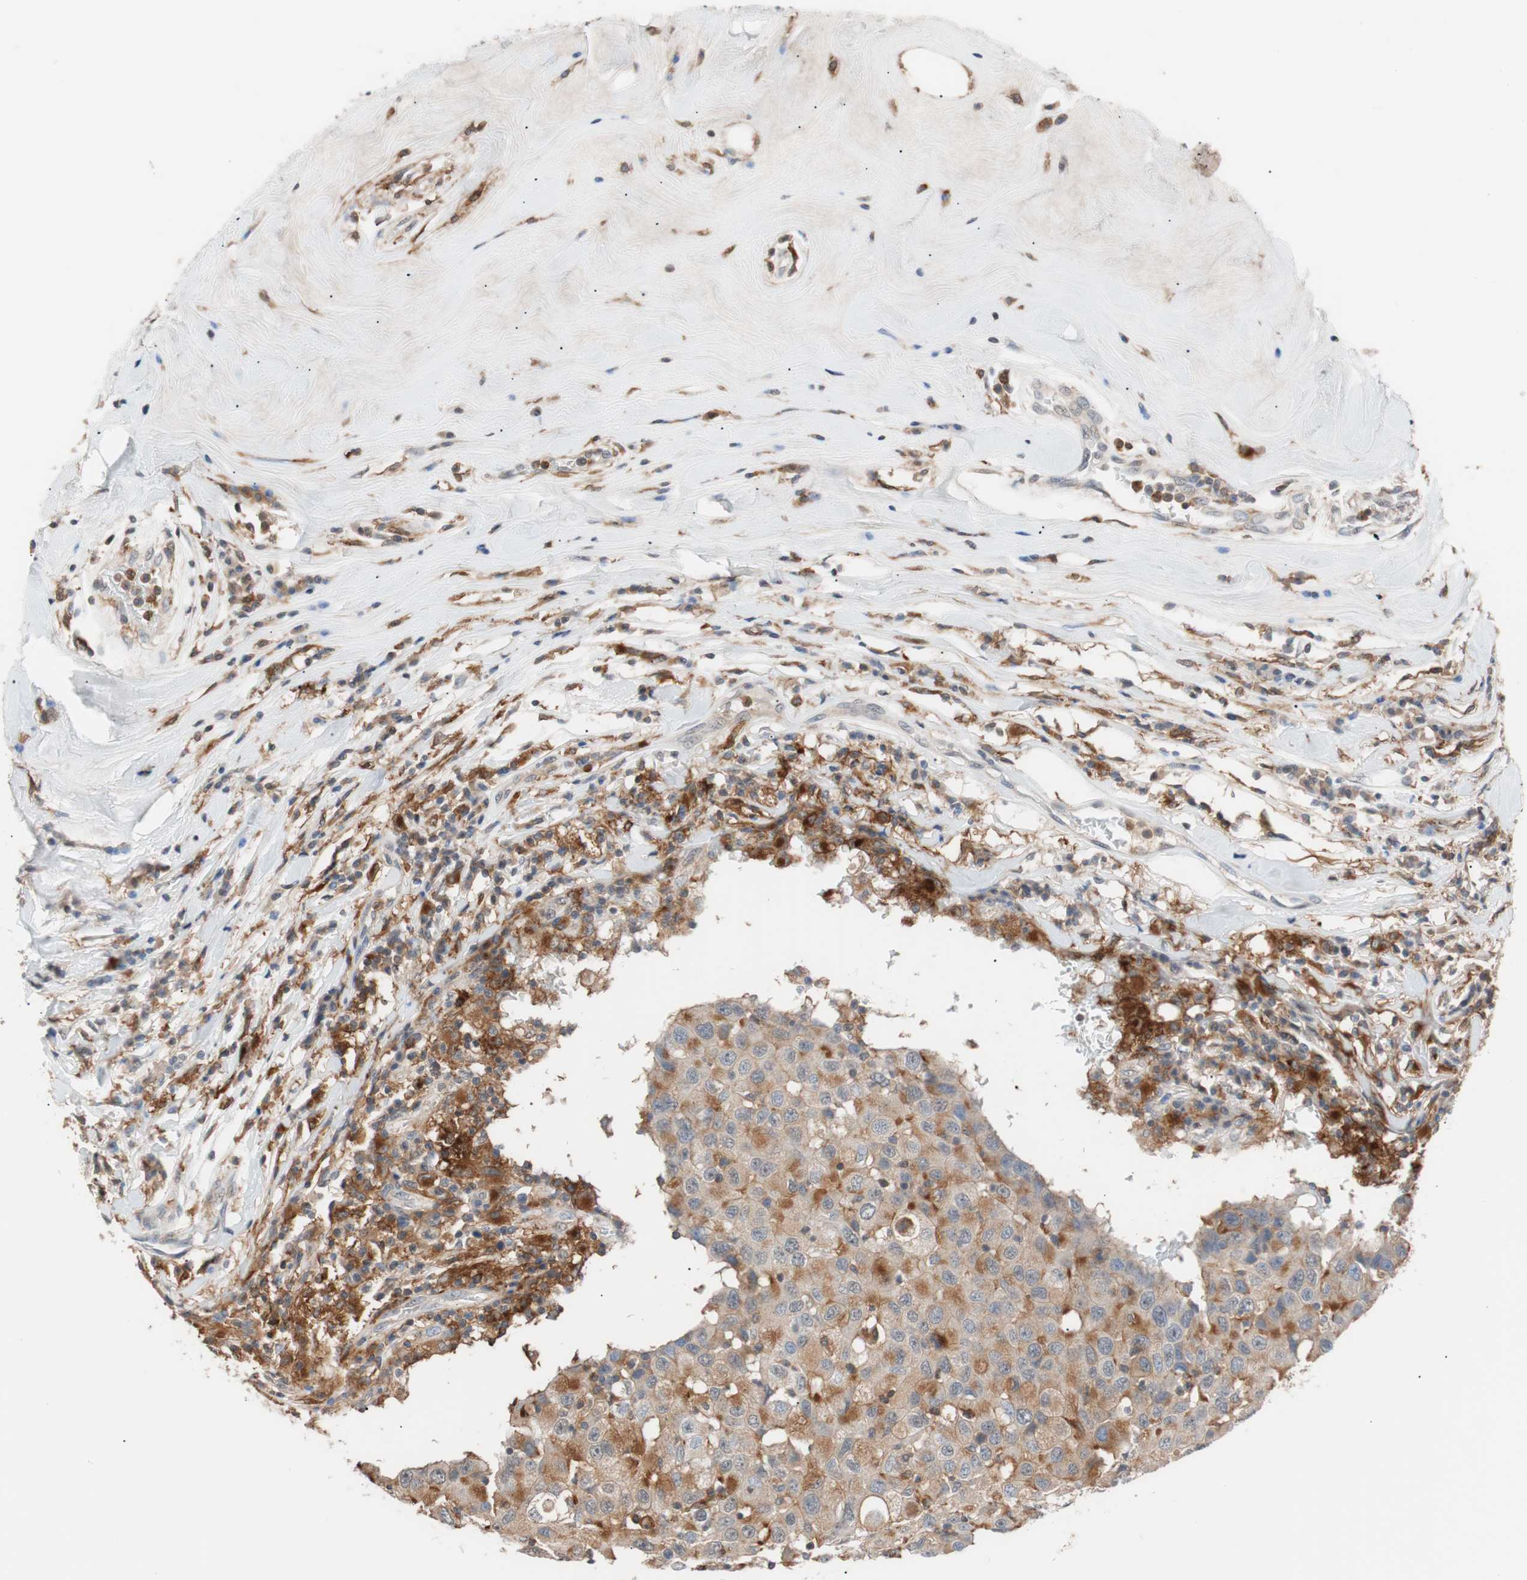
{"staining": {"intensity": "moderate", "quantity": ">75%", "location": "cytoplasmic/membranous"}, "tissue": "breast cancer", "cell_type": "Tumor cells", "image_type": "cancer", "snomed": [{"axis": "morphology", "description": "Duct carcinoma"}, {"axis": "topography", "description": "Breast"}], "caption": "Invasive ductal carcinoma (breast) was stained to show a protein in brown. There is medium levels of moderate cytoplasmic/membranous staining in approximately >75% of tumor cells.", "gene": "LITAF", "patient": {"sex": "female", "age": 27}}